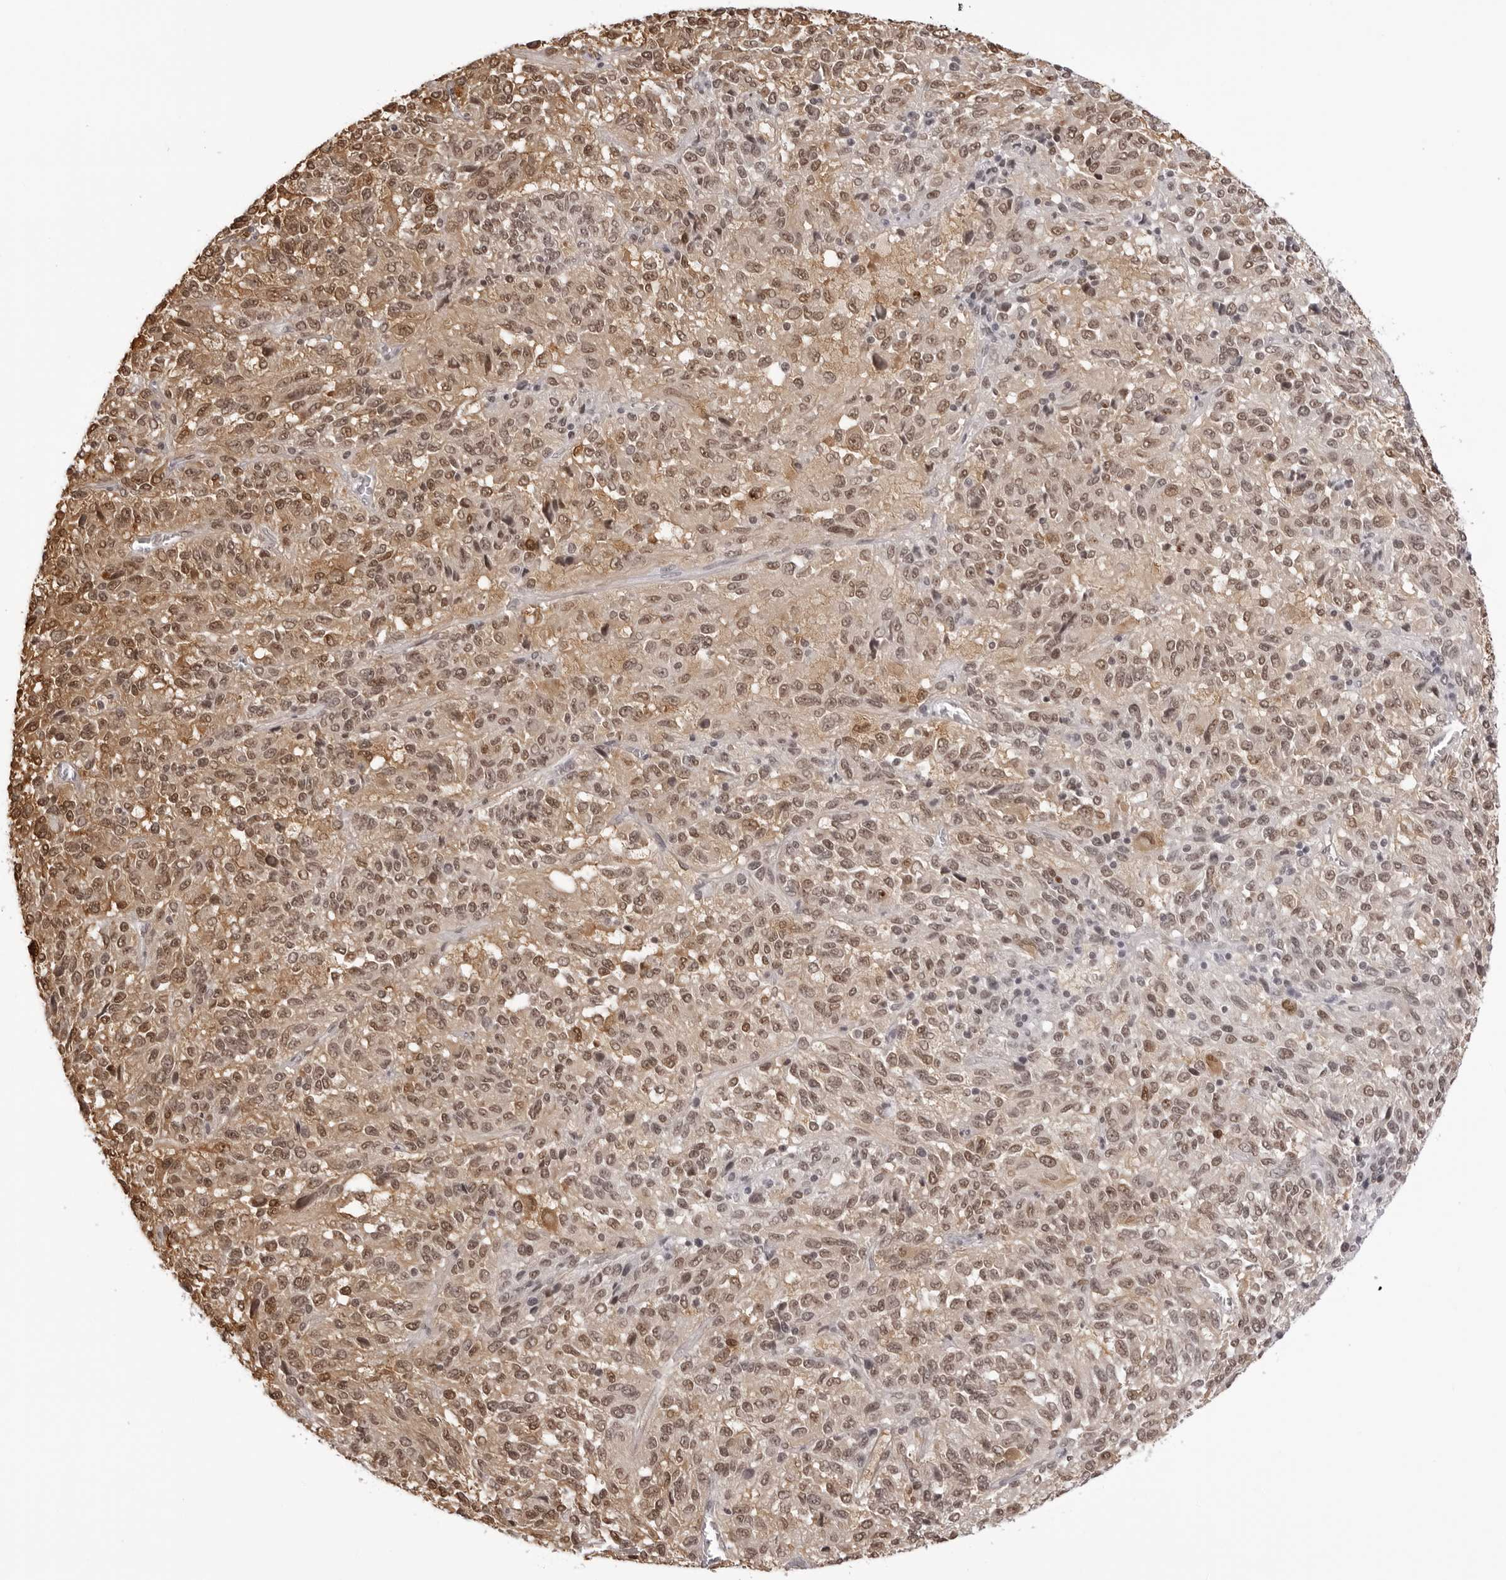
{"staining": {"intensity": "moderate", "quantity": ">75%", "location": "nuclear"}, "tissue": "melanoma", "cell_type": "Tumor cells", "image_type": "cancer", "snomed": [{"axis": "morphology", "description": "Malignant melanoma, Metastatic site"}, {"axis": "topography", "description": "Lung"}], "caption": "Malignant melanoma (metastatic site) stained with a protein marker demonstrates moderate staining in tumor cells.", "gene": "HSPA4", "patient": {"sex": "male", "age": 64}}